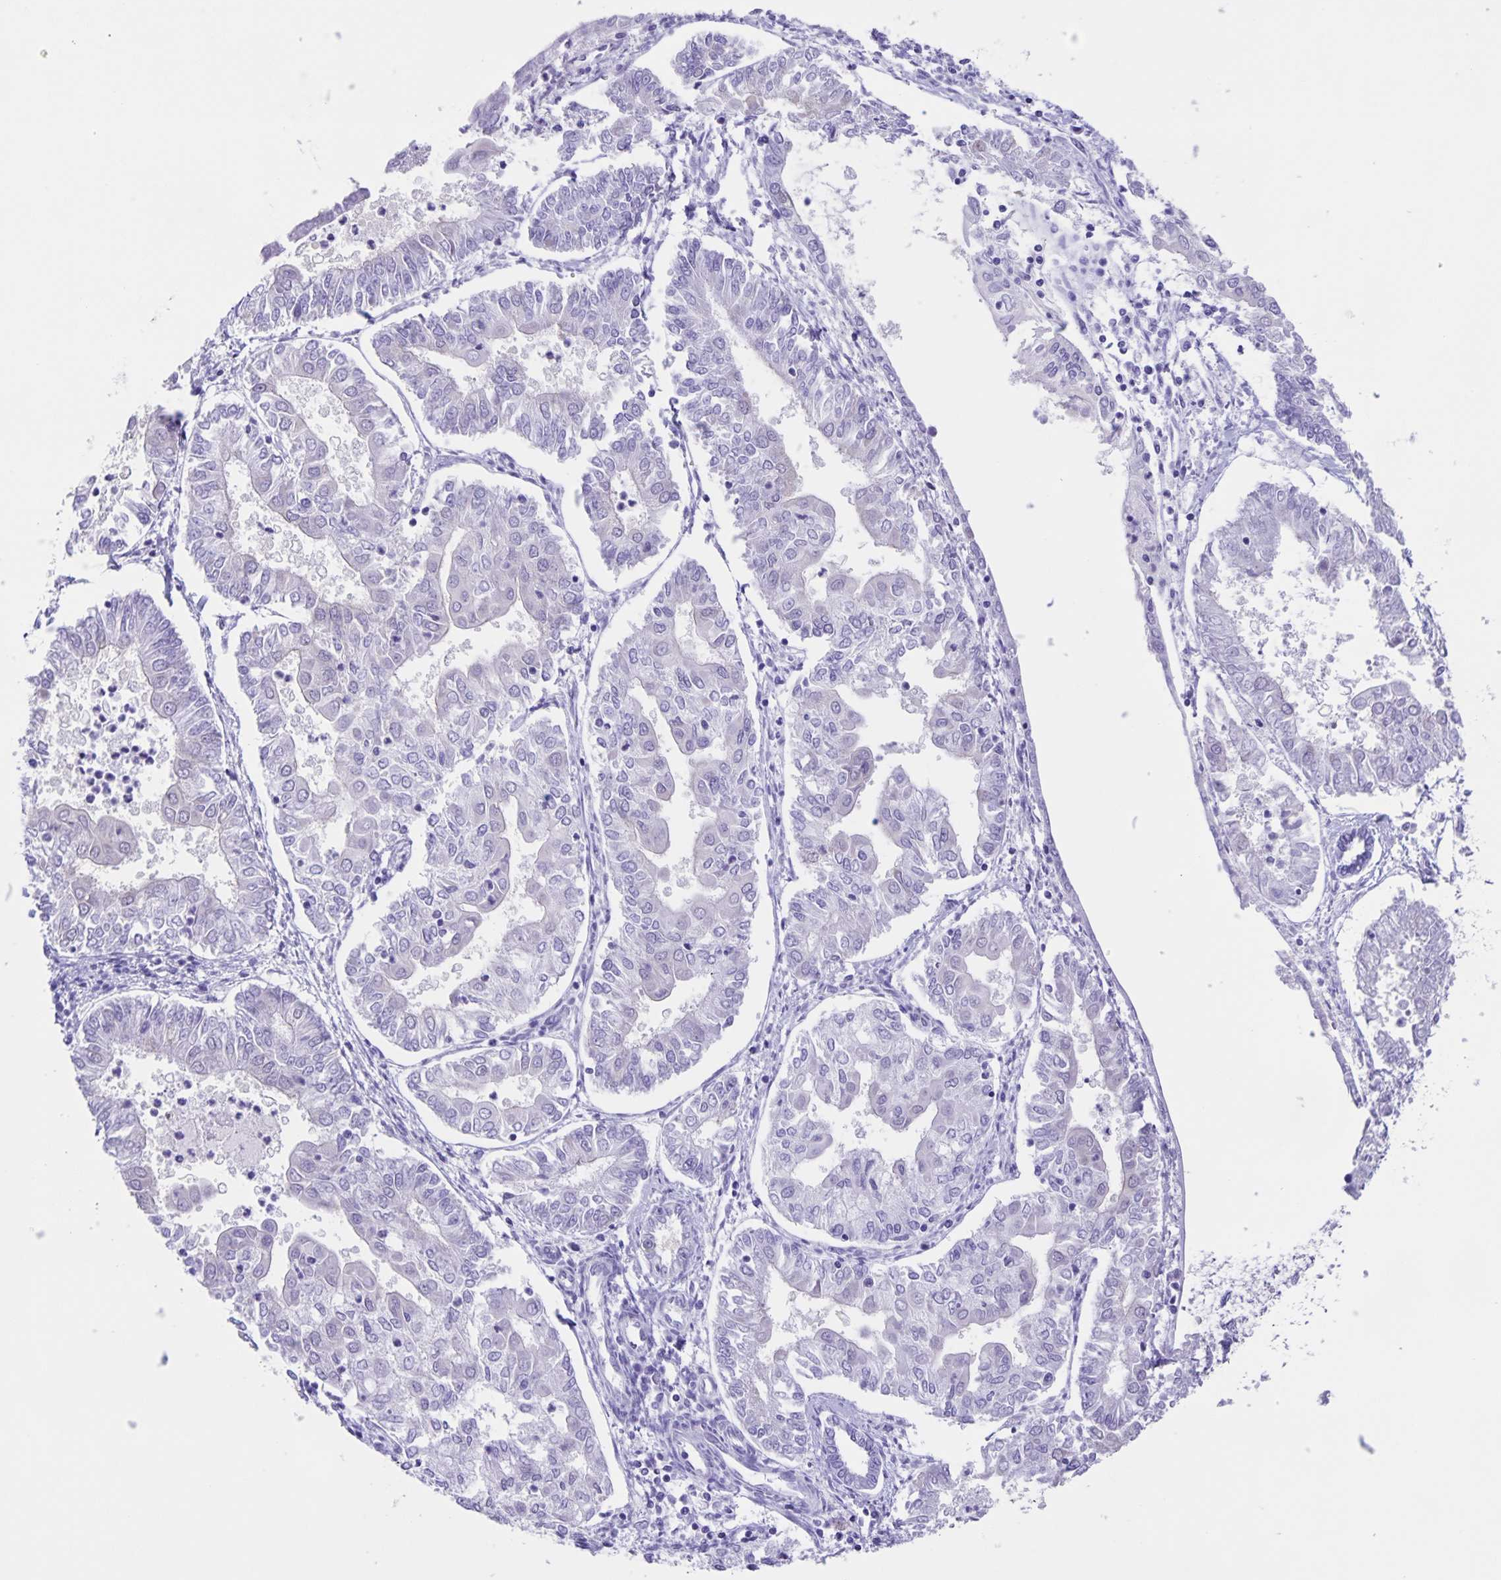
{"staining": {"intensity": "negative", "quantity": "none", "location": "none"}, "tissue": "endometrial cancer", "cell_type": "Tumor cells", "image_type": "cancer", "snomed": [{"axis": "morphology", "description": "Adenocarcinoma, NOS"}, {"axis": "topography", "description": "Endometrium"}], "caption": "DAB (3,3'-diaminobenzidine) immunohistochemical staining of adenocarcinoma (endometrial) reveals no significant staining in tumor cells.", "gene": "CAPSL", "patient": {"sex": "female", "age": 68}}